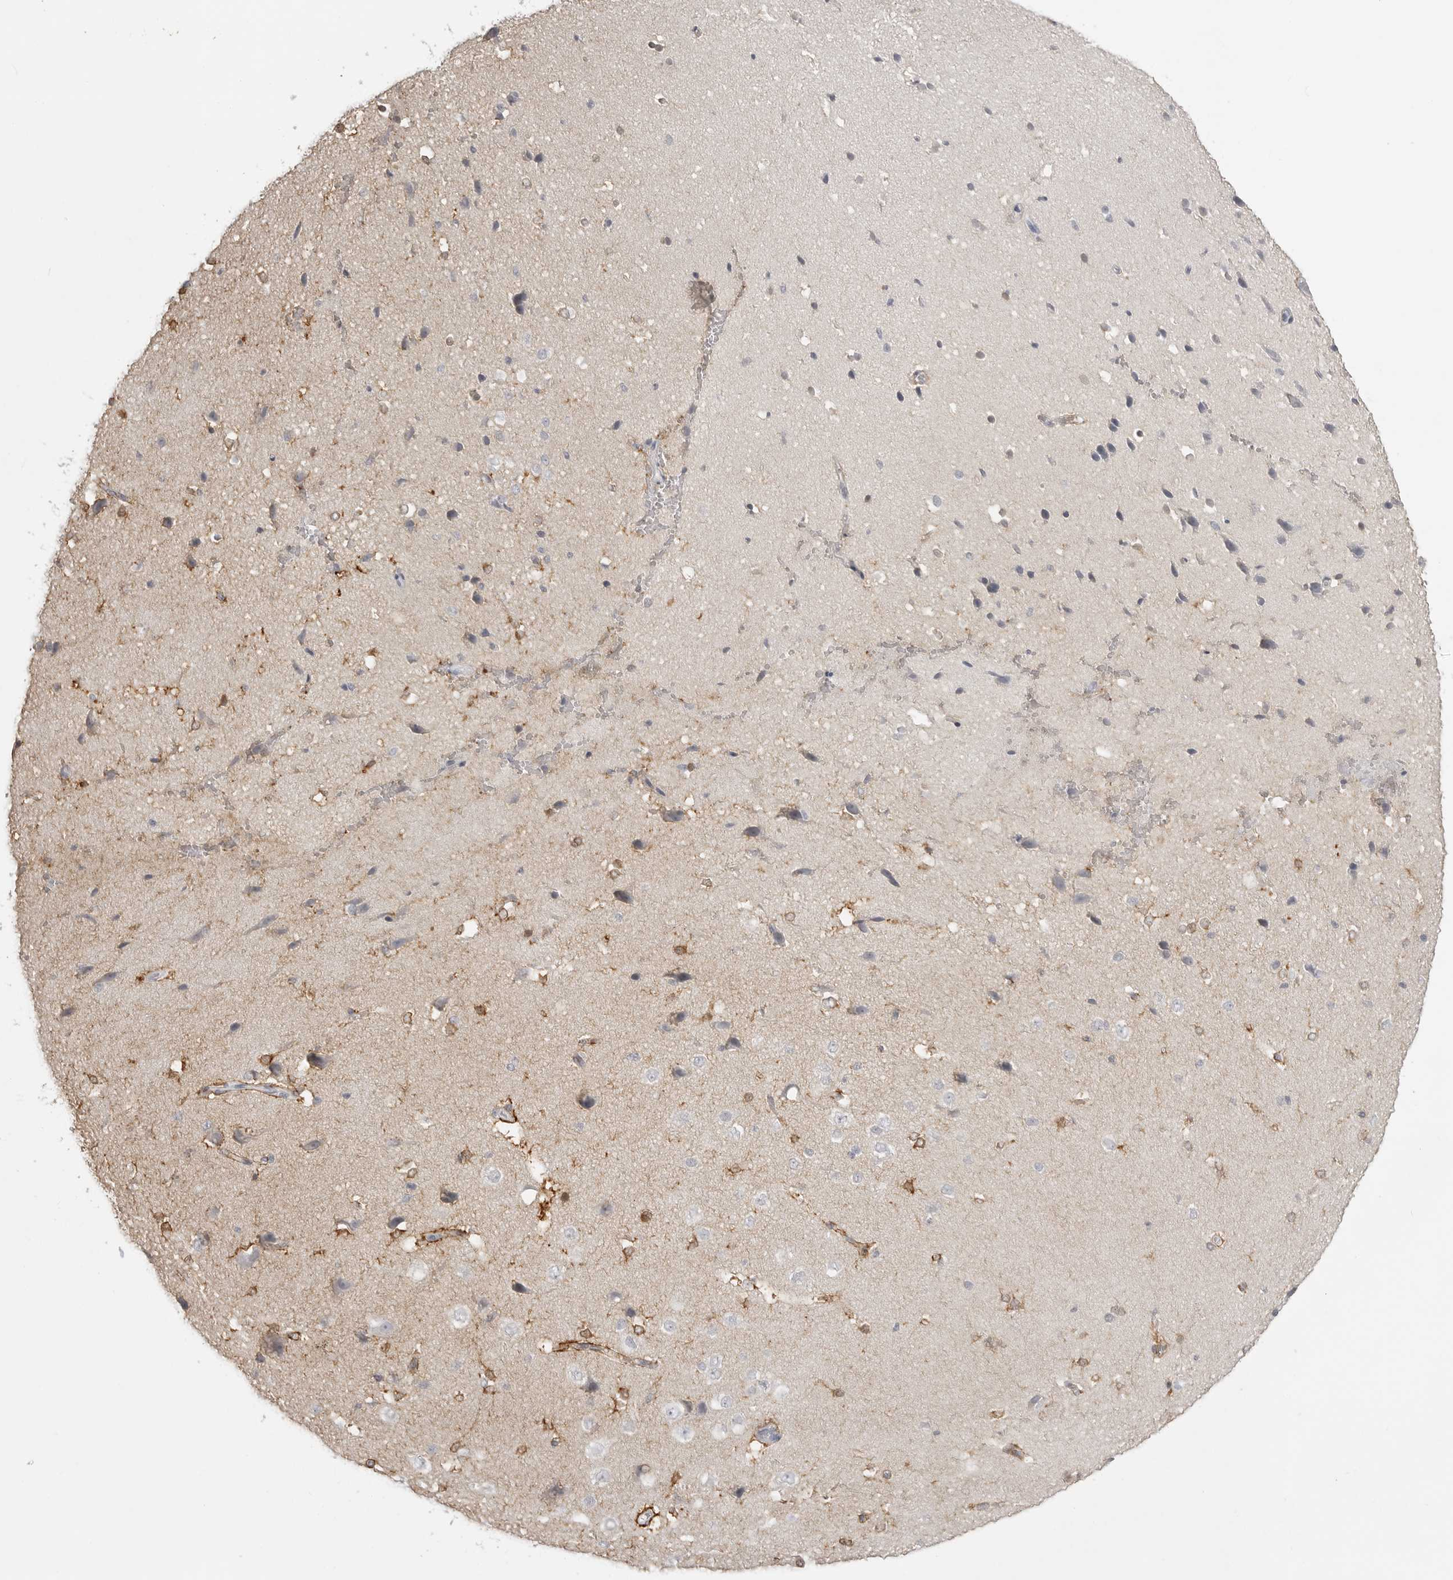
{"staining": {"intensity": "moderate", "quantity": "25%-75%", "location": "cytoplasmic/membranous"}, "tissue": "cerebral cortex", "cell_type": "Endothelial cells", "image_type": "normal", "snomed": [{"axis": "morphology", "description": "Normal tissue, NOS"}, {"axis": "morphology", "description": "Developmental malformation"}, {"axis": "topography", "description": "Cerebral cortex"}], "caption": "High-power microscopy captured an IHC photomicrograph of unremarkable cerebral cortex, revealing moderate cytoplasmic/membranous staining in about 25%-75% of endothelial cells.", "gene": "TCTN3", "patient": {"sex": "female", "age": 30}}